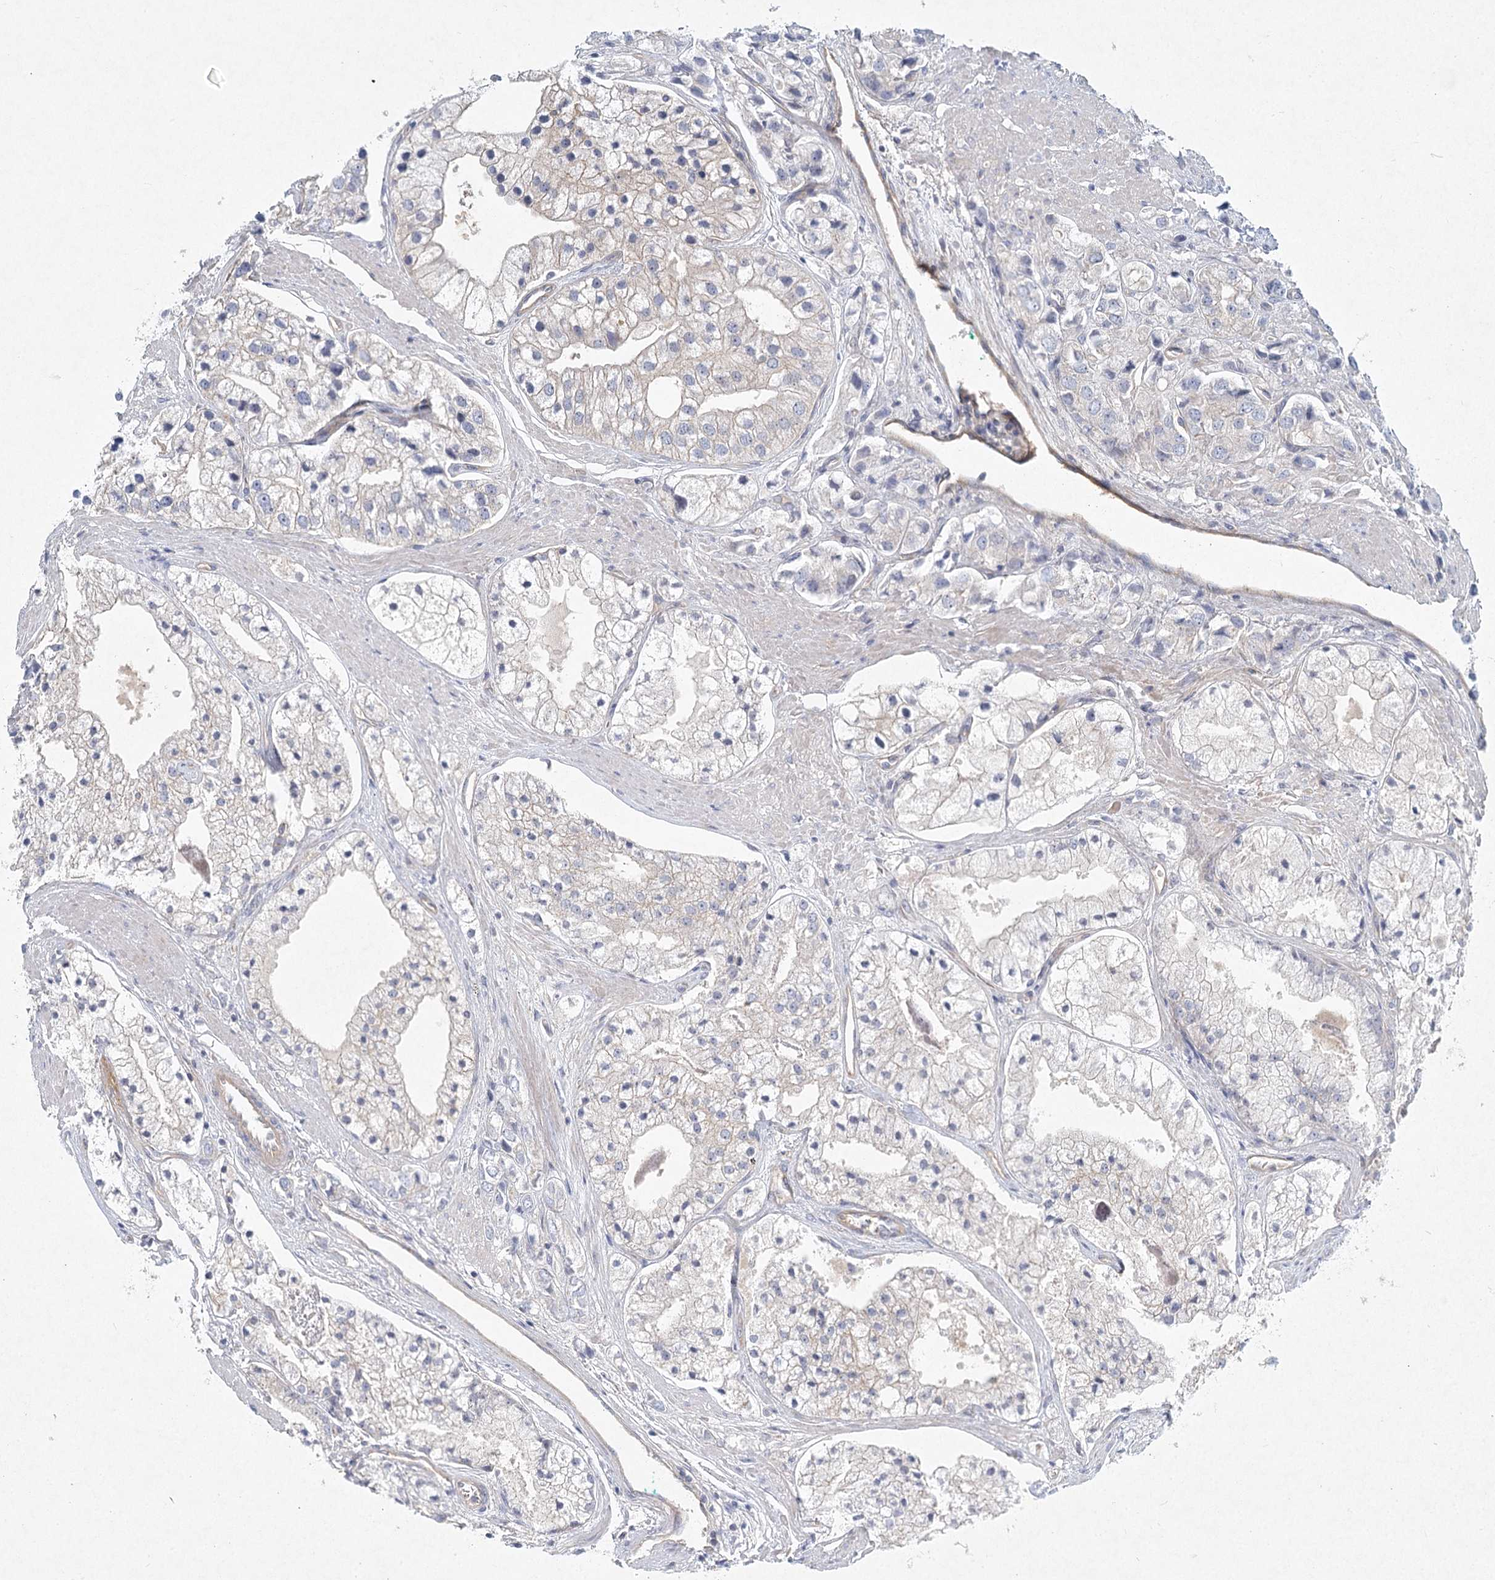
{"staining": {"intensity": "weak", "quantity": "<25%", "location": "cytoplasmic/membranous"}, "tissue": "prostate cancer", "cell_type": "Tumor cells", "image_type": "cancer", "snomed": [{"axis": "morphology", "description": "Adenocarcinoma, High grade"}, {"axis": "topography", "description": "Prostate"}], "caption": "DAB (3,3'-diaminobenzidine) immunohistochemical staining of prostate cancer (adenocarcinoma (high-grade)) shows no significant positivity in tumor cells.", "gene": "DNMBP", "patient": {"sex": "male", "age": 50}}